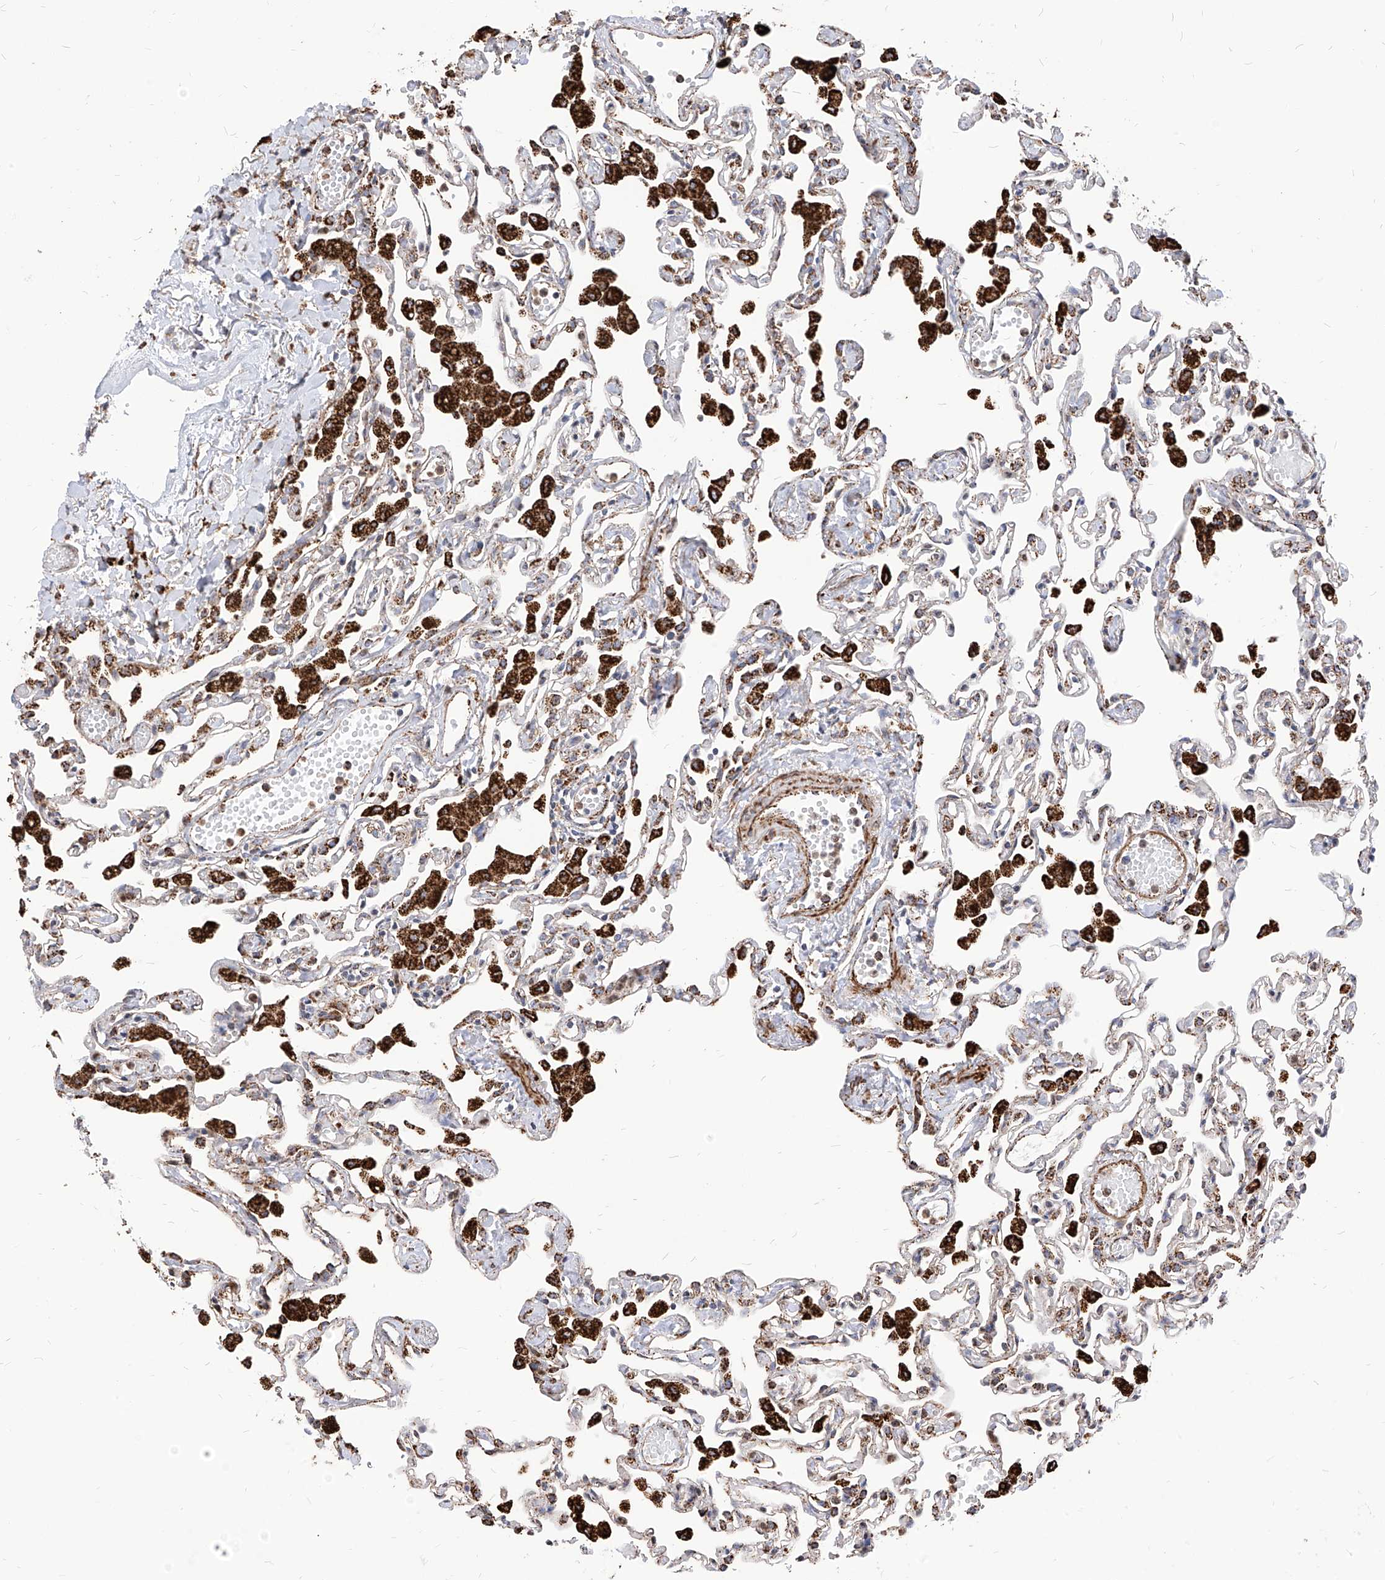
{"staining": {"intensity": "moderate", "quantity": "25%-75%", "location": "cytoplasmic/membranous"}, "tissue": "lung", "cell_type": "Alveolar cells", "image_type": "normal", "snomed": [{"axis": "morphology", "description": "Normal tissue, NOS"}, {"axis": "topography", "description": "Bronchus"}, {"axis": "topography", "description": "Lung"}], "caption": "Normal lung shows moderate cytoplasmic/membranous staining in approximately 25%-75% of alveolar cells, visualized by immunohistochemistry. The protein is stained brown, and the nuclei are stained in blue (DAB IHC with brightfield microscopy, high magnification).", "gene": "TTLL8", "patient": {"sex": "female", "age": 49}}